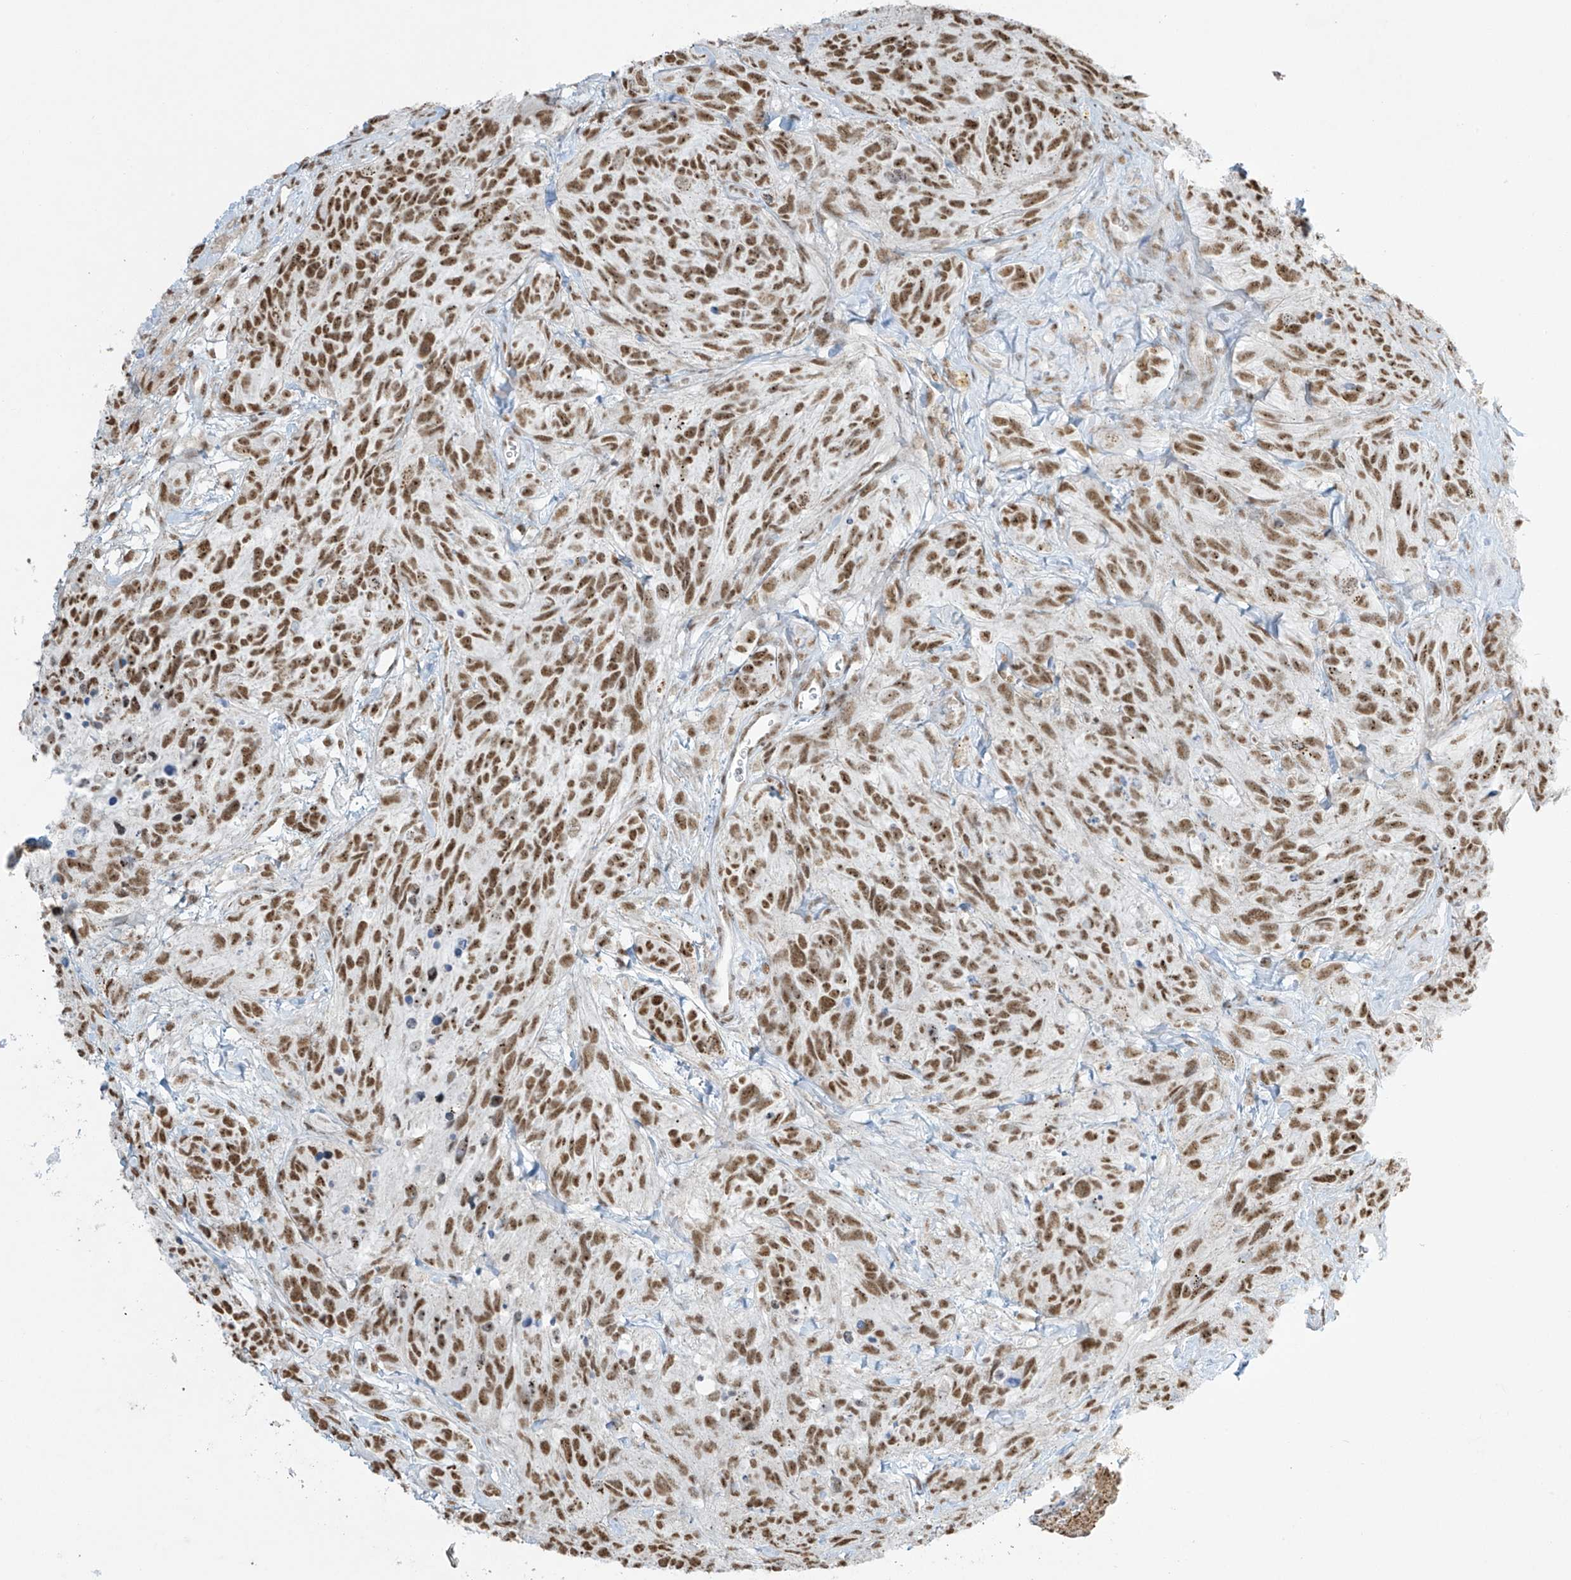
{"staining": {"intensity": "moderate", "quantity": ">75%", "location": "nuclear"}, "tissue": "glioma", "cell_type": "Tumor cells", "image_type": "cancer", "snomed": [{"axis": "morphology", "description": "Glioma, malignant, High grade"}, {"axis": "topography", "description": "Brain"}], "caption": "Immunohistochemical staining of human glioma demonstrates medium levels of moderate nuclear positivity in approximately >75% of tumor cells.", "gene": "MS4A6A", "patient": {"sex": "male", "age": 69}}